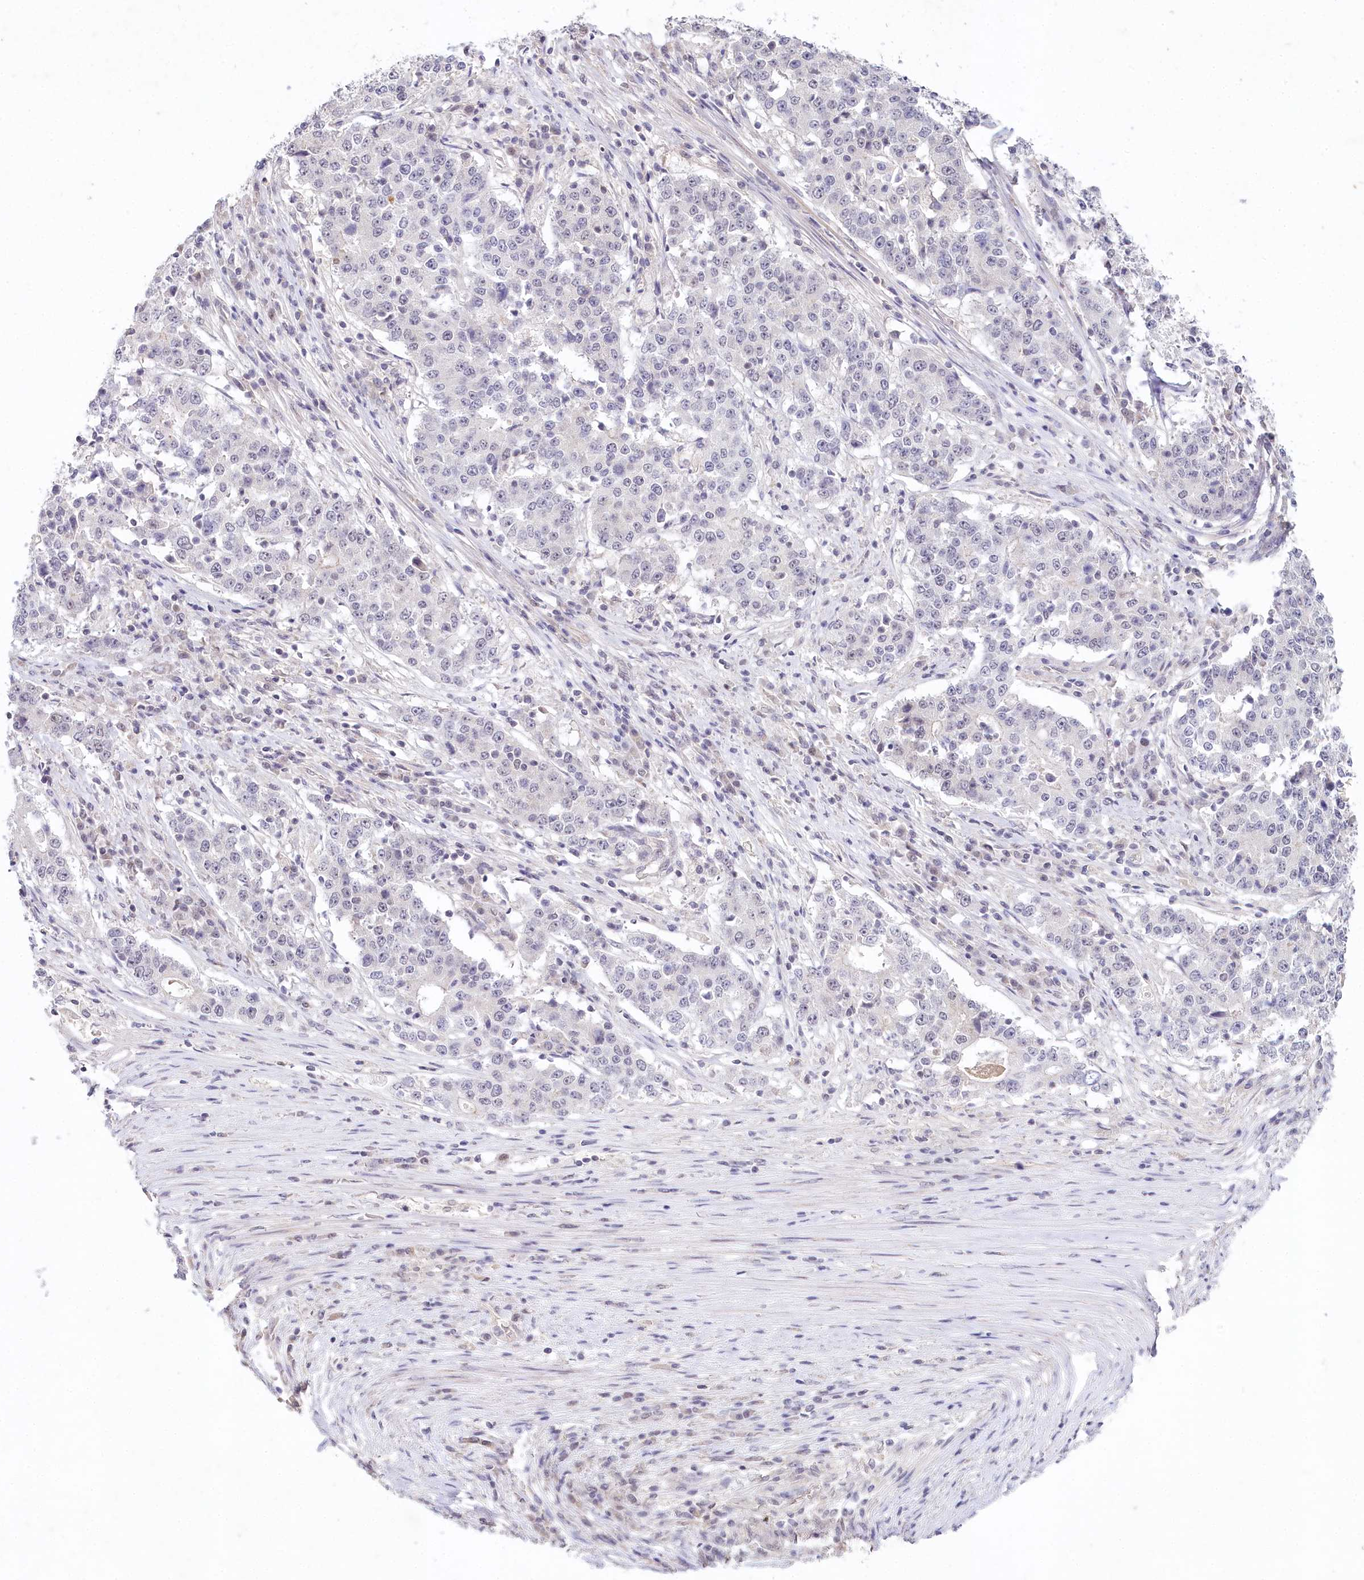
{"staining": {"intensity": "negative", "quantity": "none", "location": "none"}, "tissue": "stomach cancer", "cell_type": "Tumor cells", "image_type": "cancer", "snomed": [{"axis": "morphology", "description": "Adenocarcinoma, NOS"}, {"axis": "topography", "description": "Stomach"}], "caption": "A high-resolution image shows immunohistochemistry staining of stomach cancer, which exhibits no significant positivity in tumor cells.", "gene": "AMTN", "patient": {"sex": "male", "age": 59}}